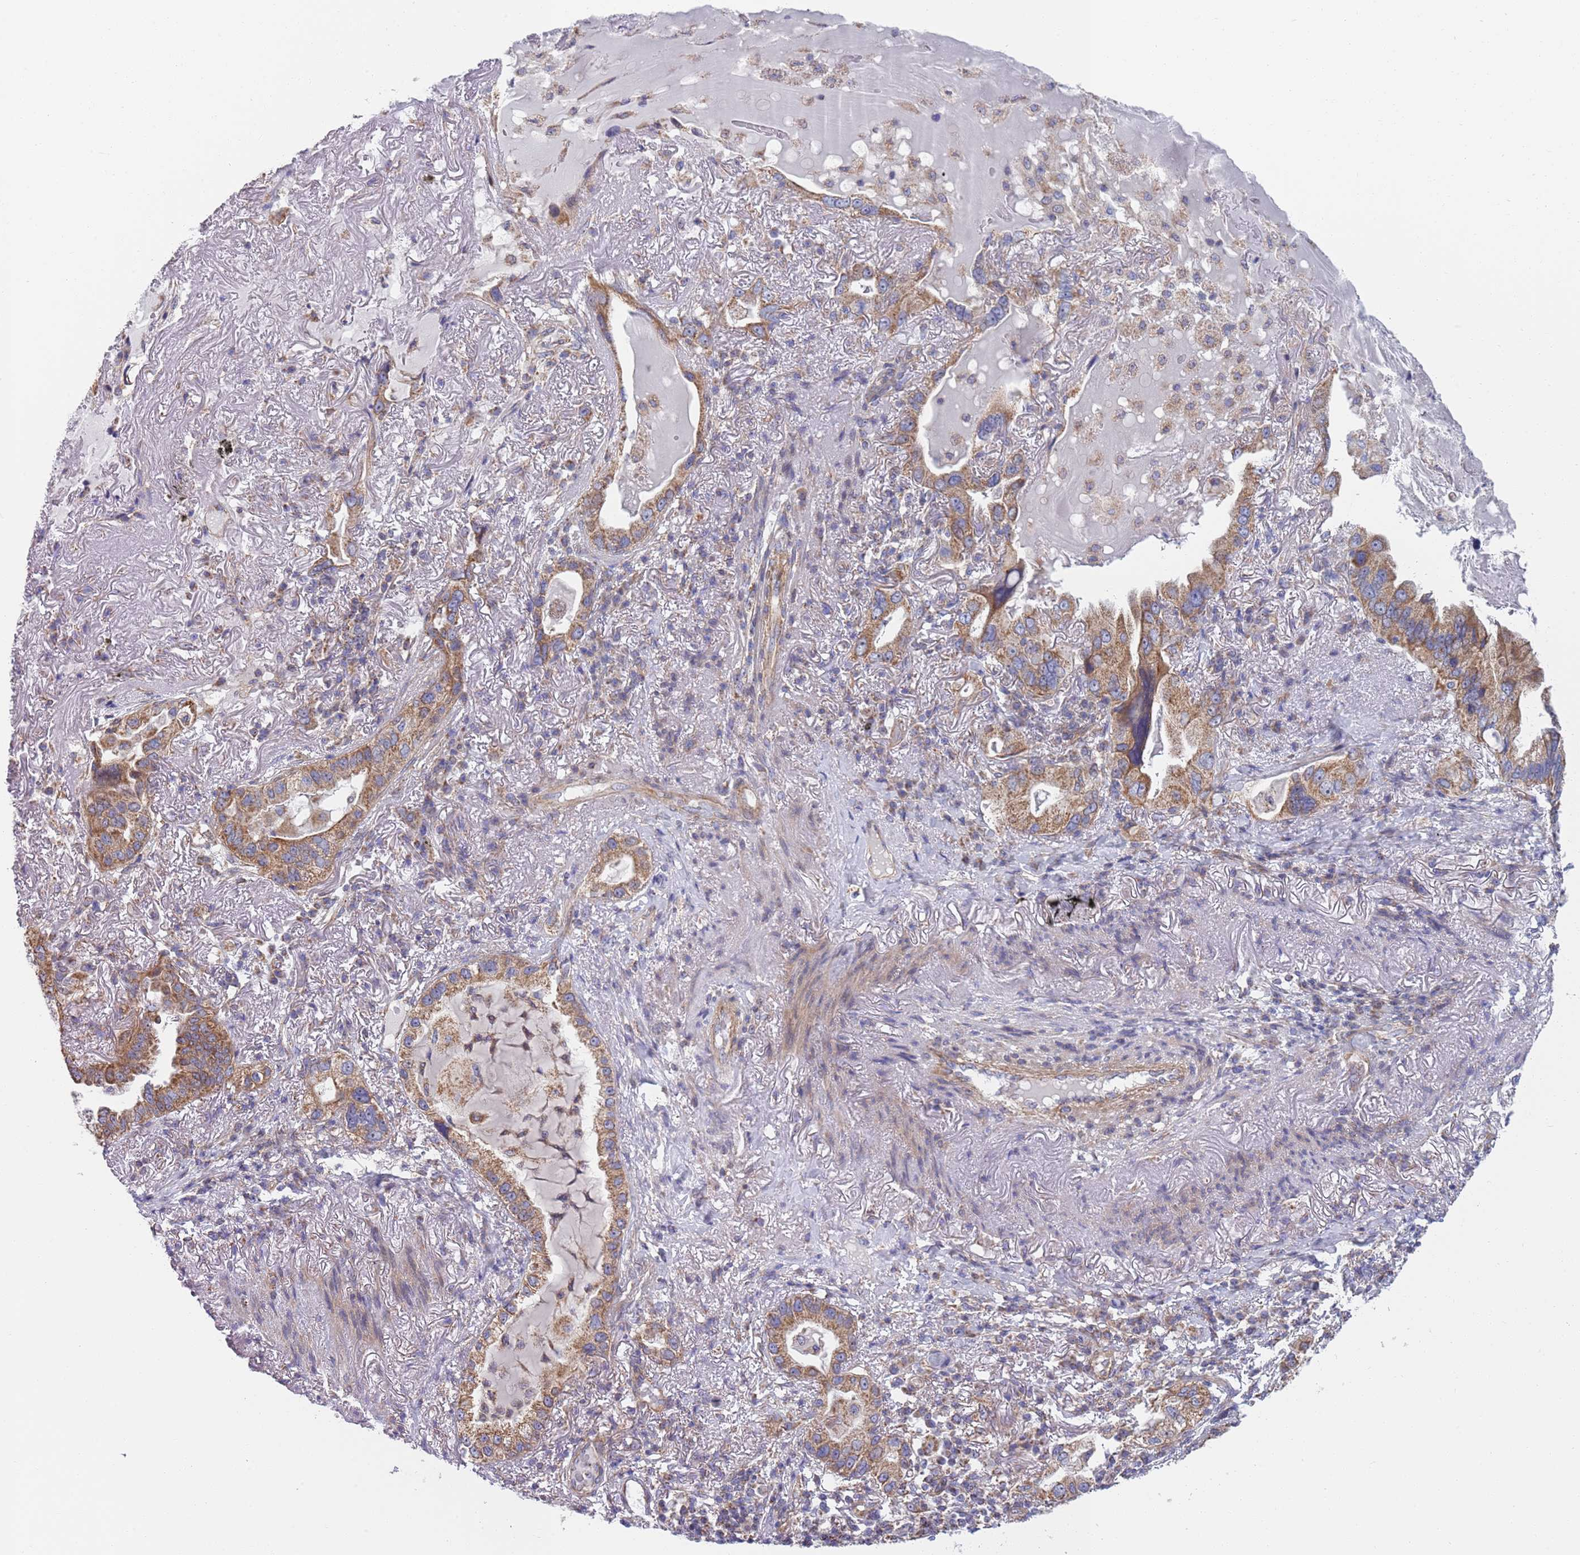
{"staining": {"intensity": "moderate", "quantity": ">75%", "location": "cytoplasmic/membranous"}, "tissue": "lung cancer", "cell_type": "Tumor cells", "image_type": "cancer", "snomed": [{"axis": "morphology", "description": "Adenocarcinoma, NOS"}, {"axis": "topography", "description": "Lung"}], "caption": "High-power microscopy captured an immunohistochemistry (IHC) photomicrograph of lung cancer (adenocarcinoma), revealing moderate cytoplasmic/membranous expression in about >75% of tumor cells.", "gene": "PWWP3A", "patient": {"sex": "female", "age": 69}}